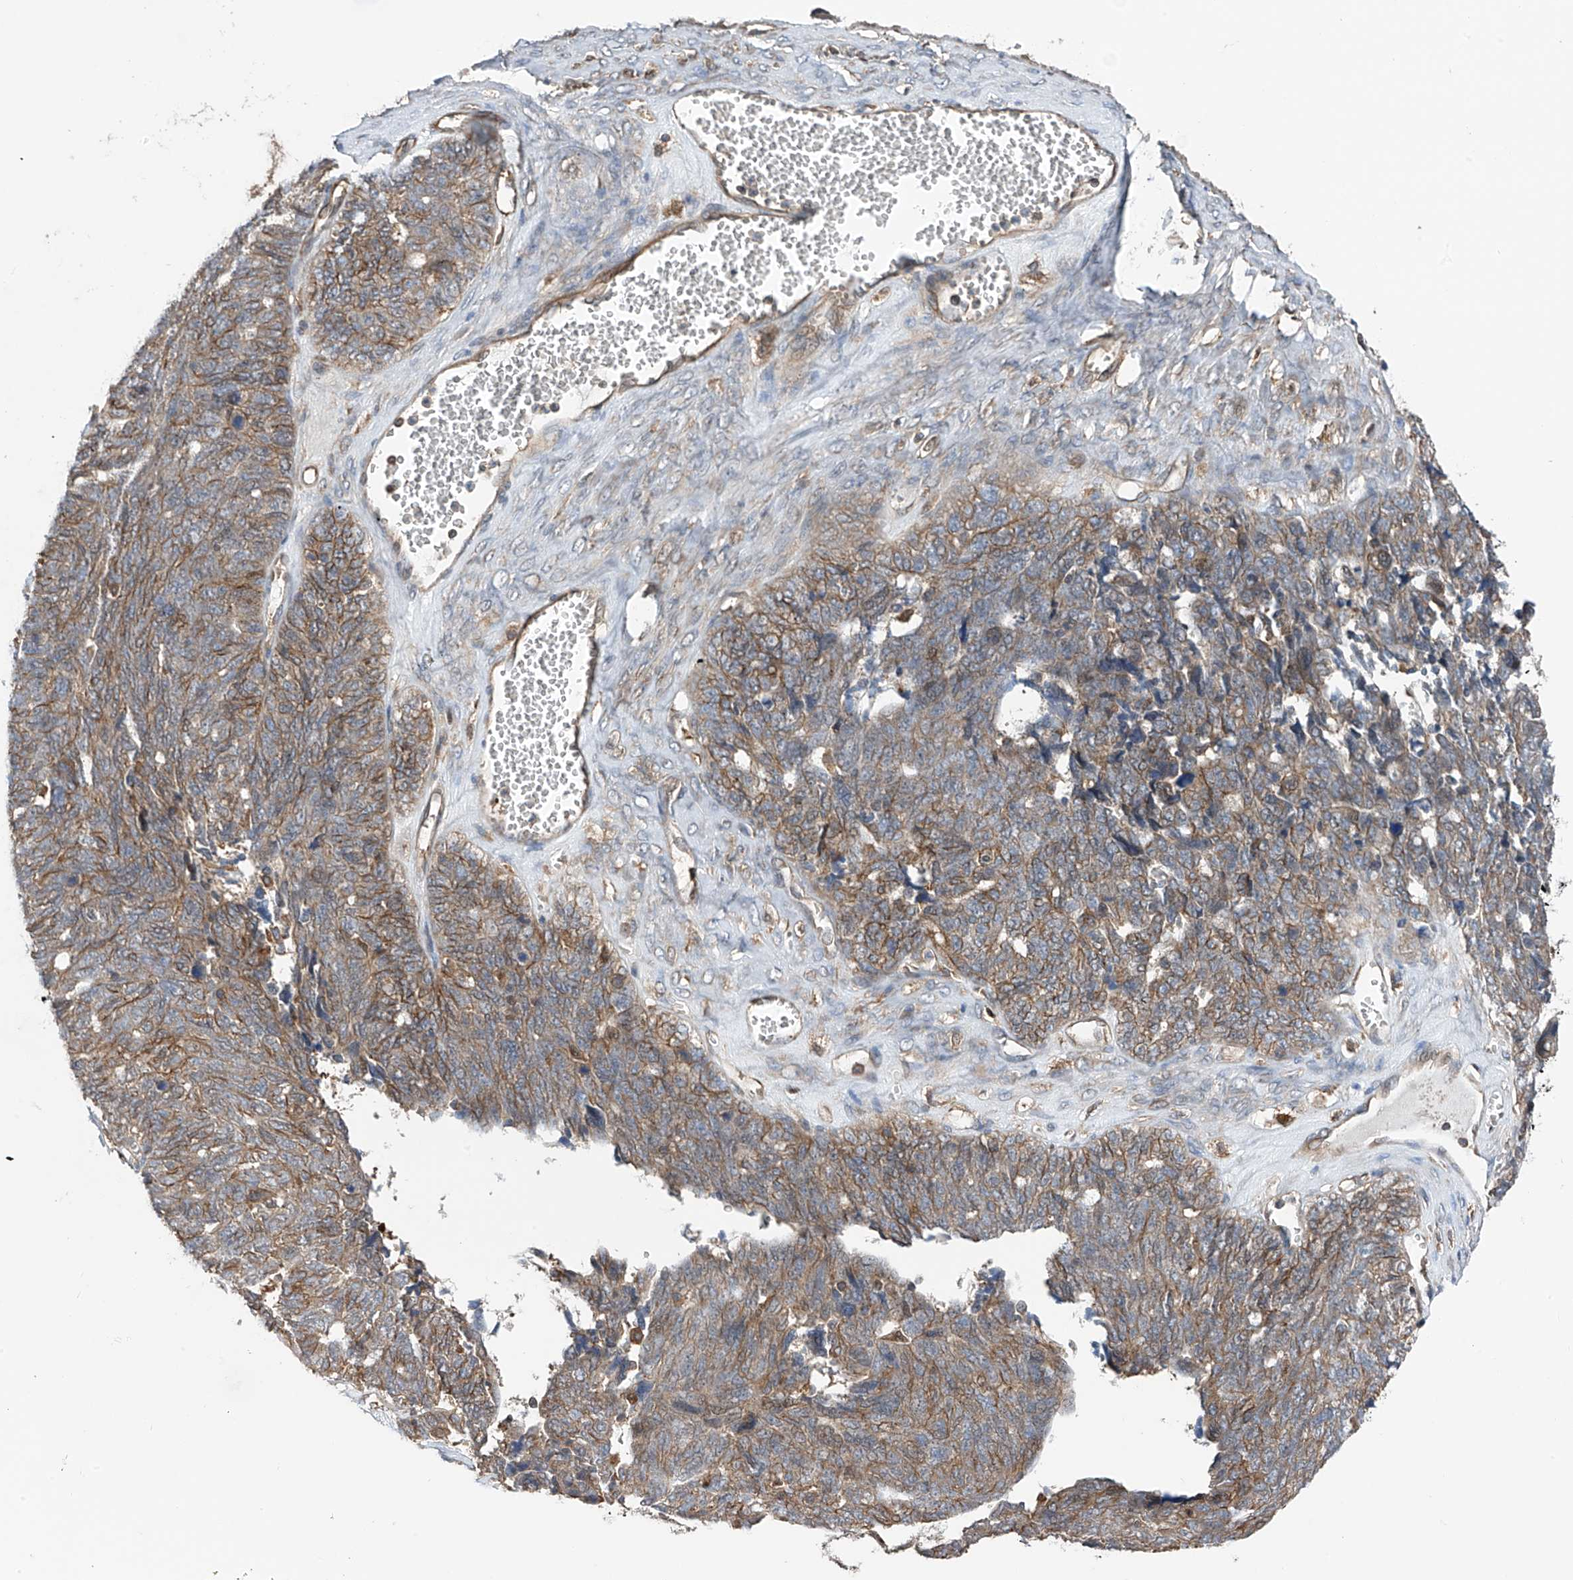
{"staining": {"intensity": "moderate", "quantity": ">75%", "location": "cytoplasmic/membranous"}, "tissue": "ovarian cancer", "cell_type": "Tumor cells", "image_type": "cancer", "snomed": [{"axis": "morphology", "description": "Cystadenocarcinoma, serous, NOS"}, {"axis": "topography", "description": "Ovary"}], "caption": "Human ovarian cancer (serous cystadenocarcinoma) stained for a protein (brown) displays moderate cytoplasmic/membranous positive staining in approximately >75% of tumor cells.", "gene": "CHPF", "patient": {"sex": "female", "age": 79}}